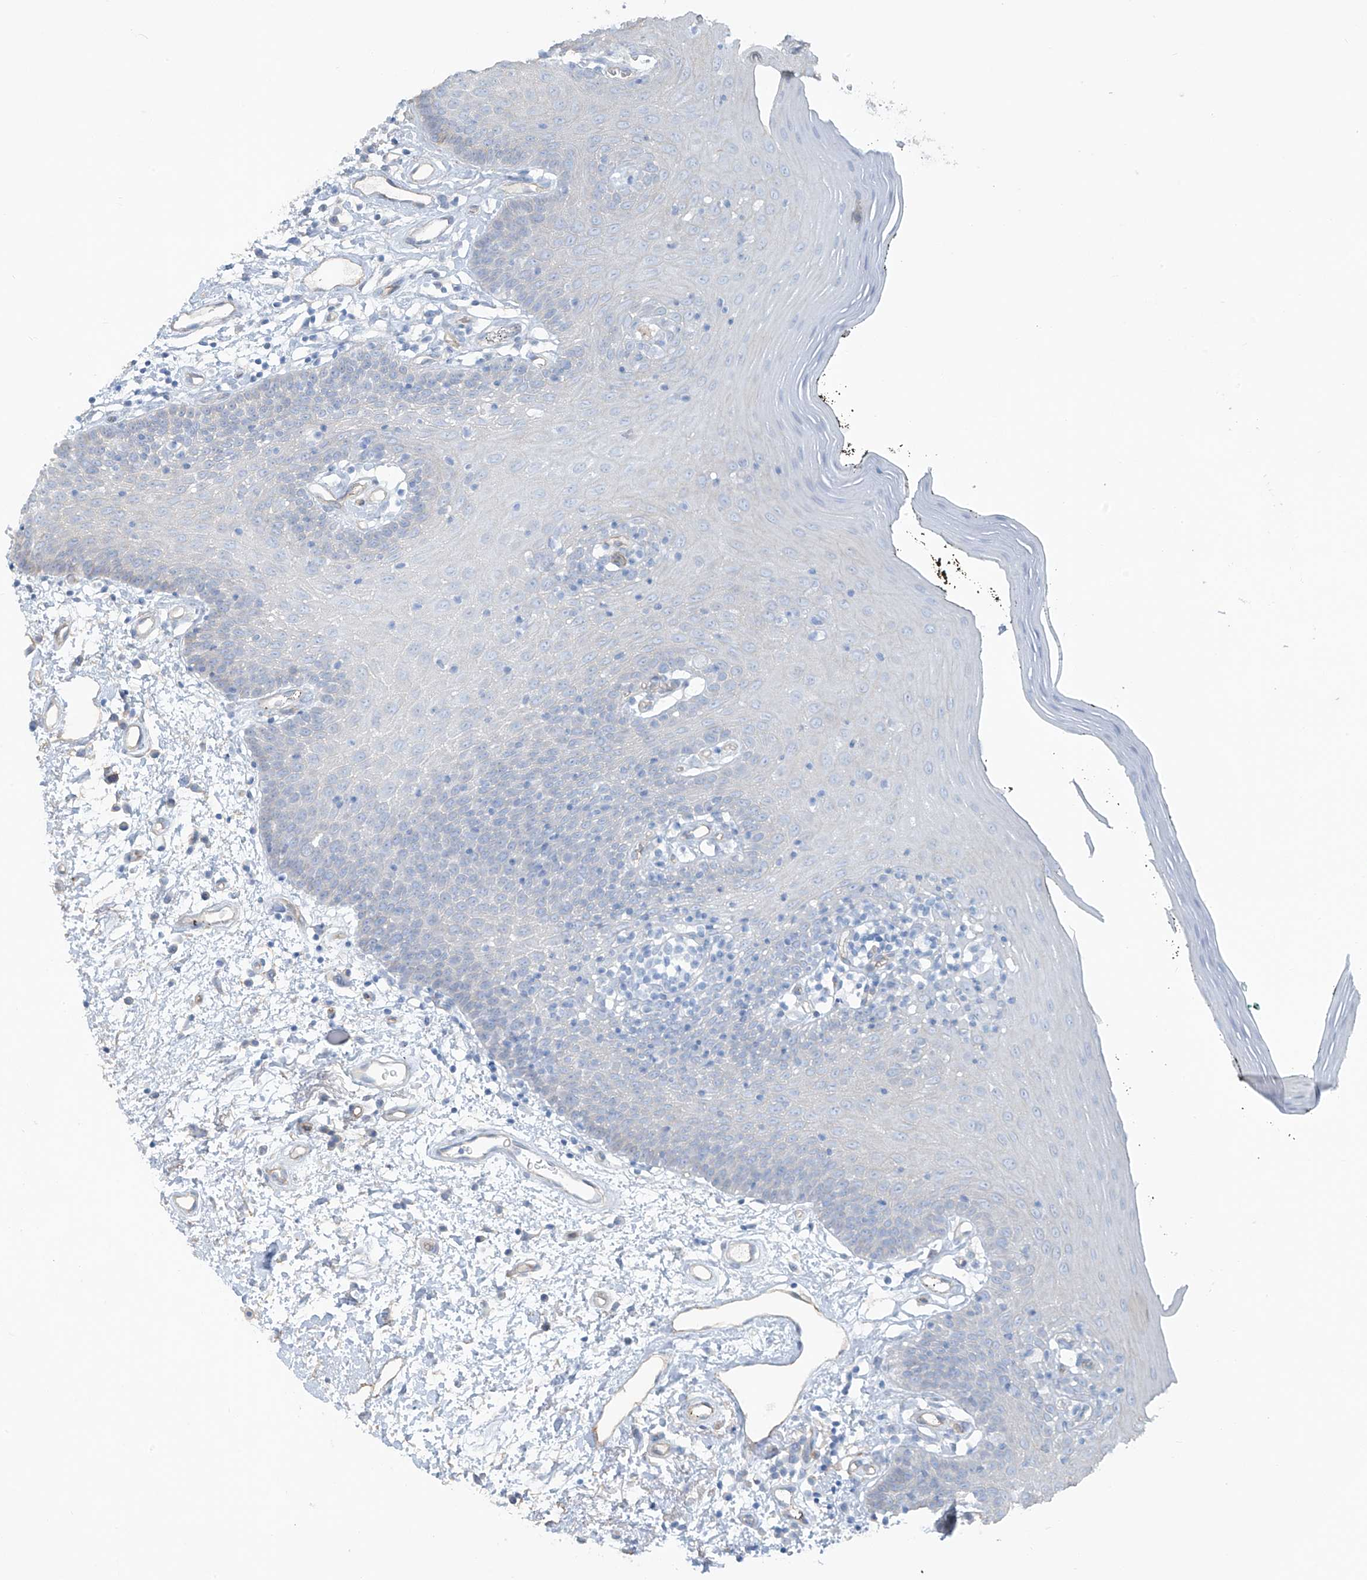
{"staining": {"intensity": "negative", "quantity": "none", "location": "none"}, "tissue": "oral mucosa", "cell_type": "Squamous epithelial cells", "image_type": "normal", "snomed": [{"axis": "morphology", "description": "Normal tissue, NOS"}, {"axis": "topography", "description": "Oral tissue"}], "caption": "A micrograph of oral mucosa stained for a protein reveals no brown staining in squamous epithelial cells. The staining was performed using DAB to visualize the protein expression in brown, while the nuclei were stained in blue with hematoxylin (Magnification: 20x).", "gene": "TUBE1", "patient": {"sex": "male", "age": 74}}